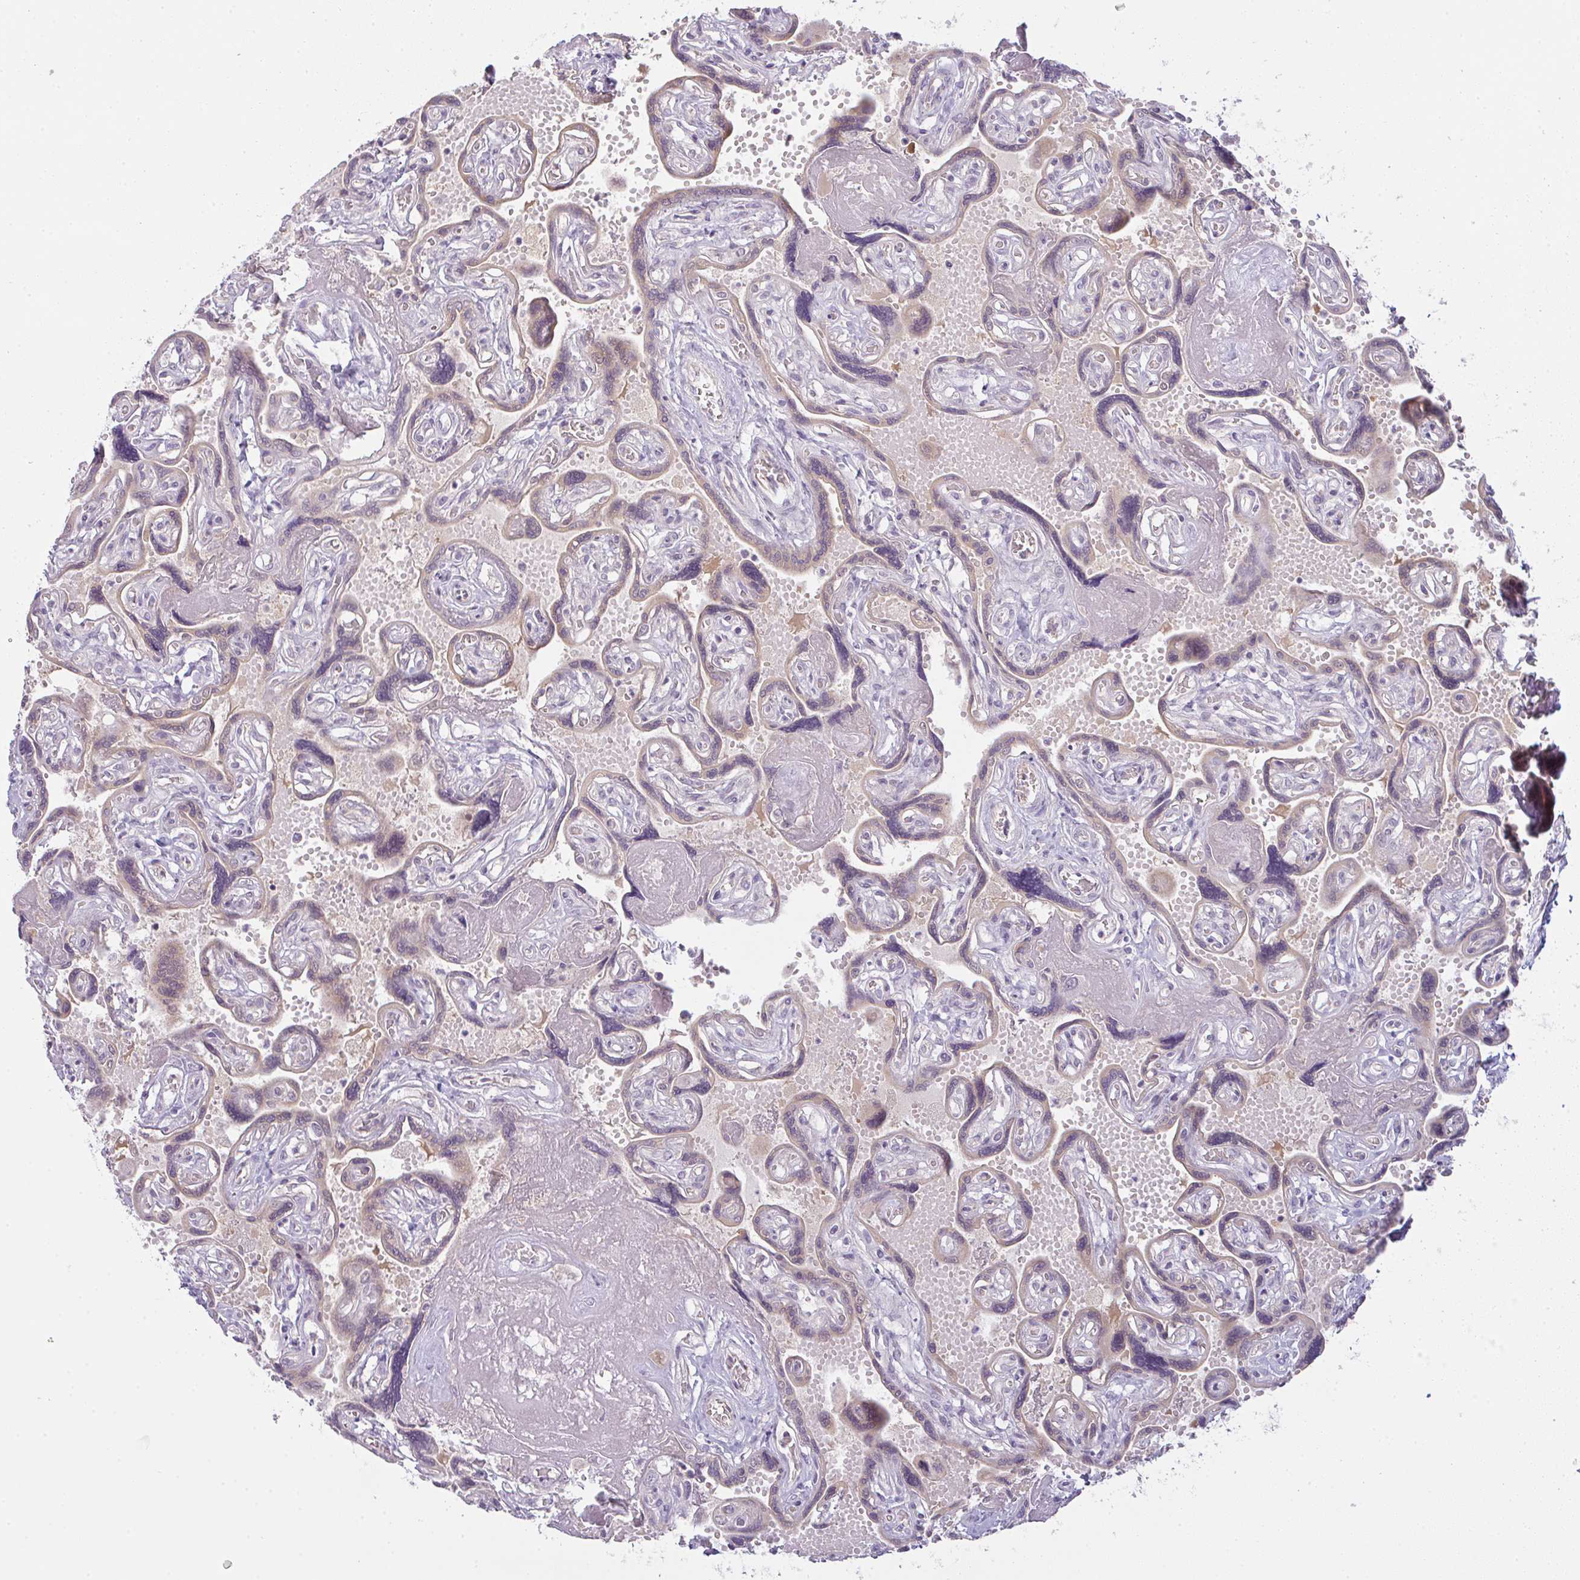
{"staining": {"intensity": "weak", "quantity": "25%-75%", "location": "cytoplasmic/membranous"}, "tissue": "placenta", "cell_type": "Trophoblastic cells", "image_type": "normal", "snomed": [{"axis": "morphology", "description": "Normal tissue, NOS"}, {"axis": "topography", "description": "Placenta"}], "caption": "Protein staining of normal placenta displays weak cytoplasmic/membranous expression in approximately 25%-75% of trophoblastic cells.", "gene": "CSE1L", "patient": {"sex": "female", "age": 32}}